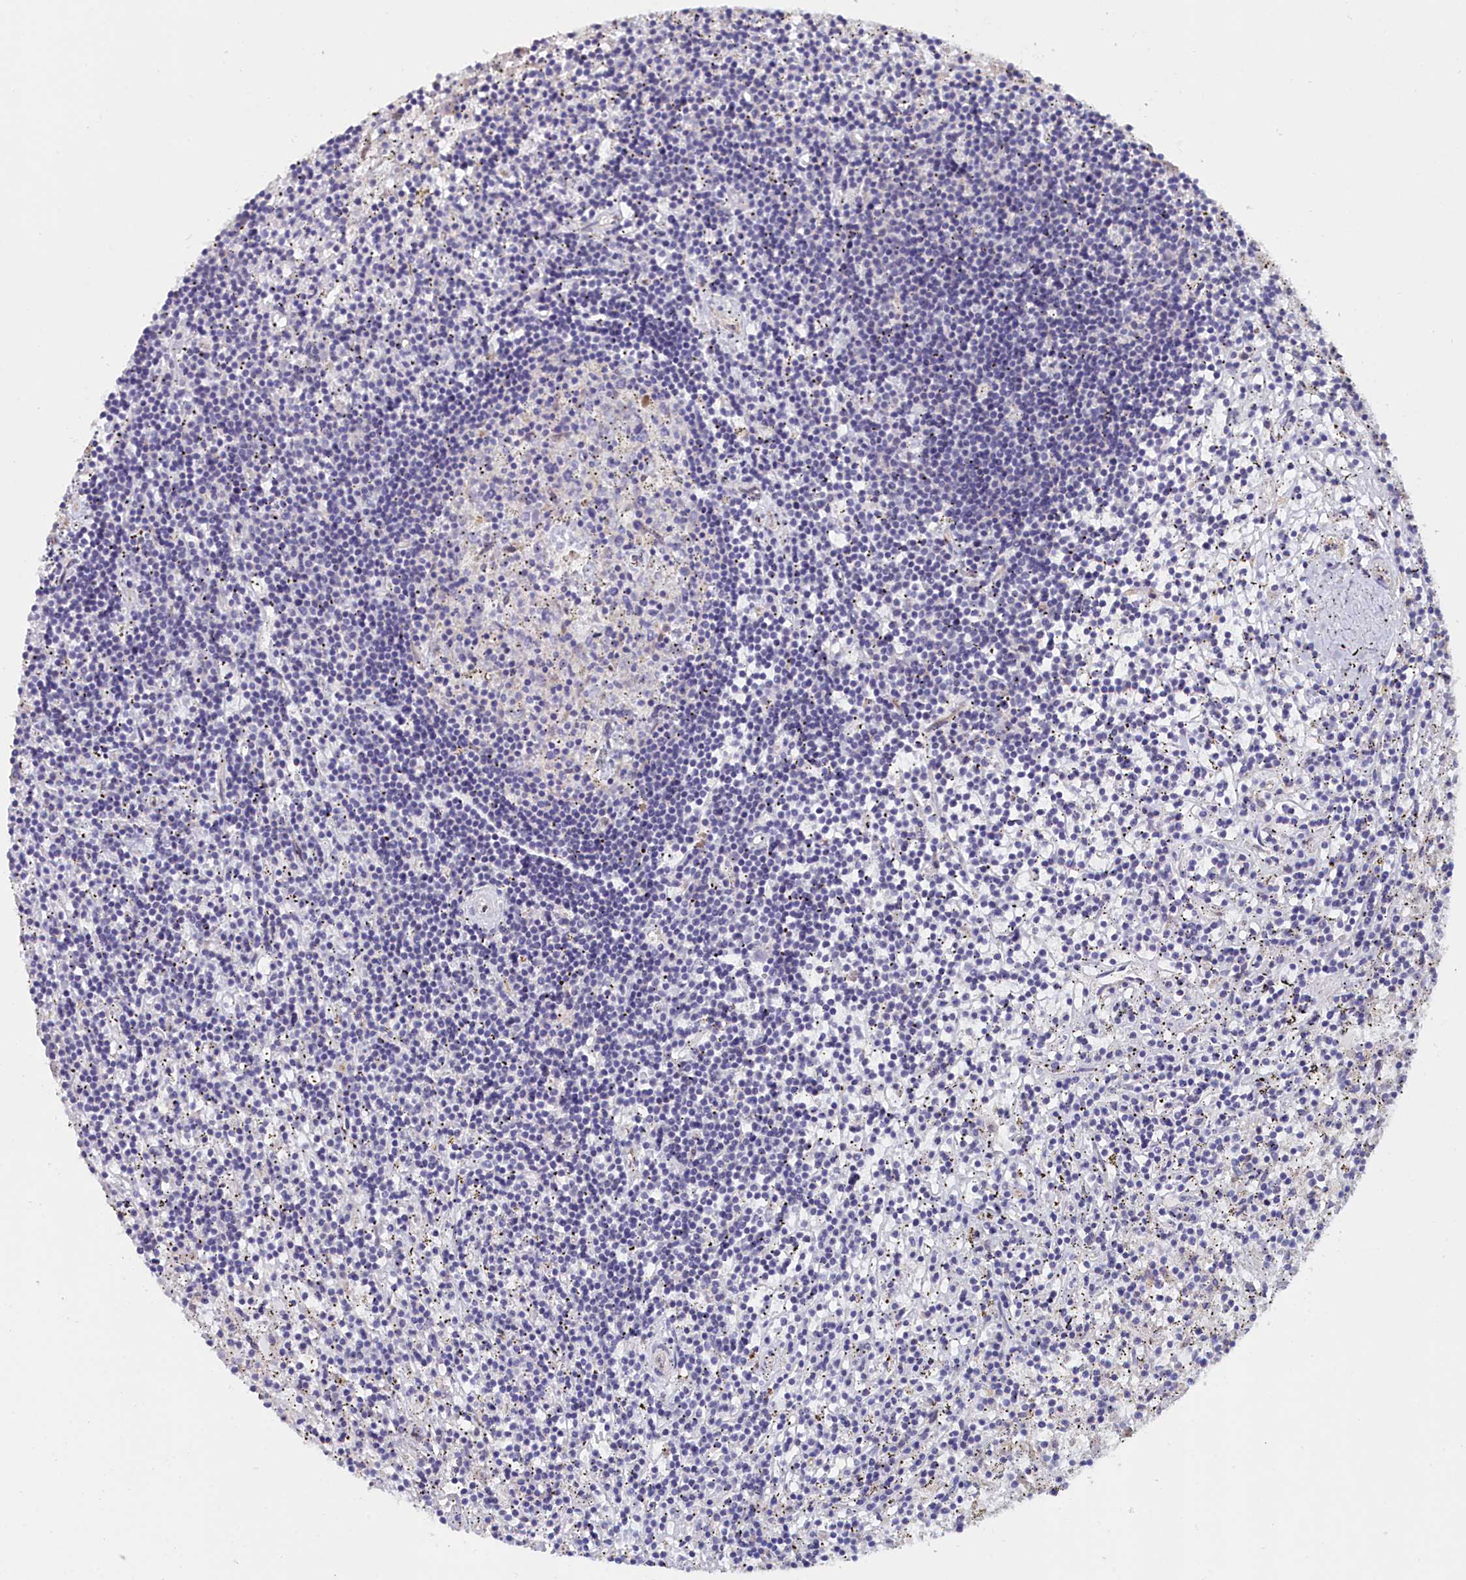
{"staining": {"intensity": "negative", "quantity": "none", "location": "none"}, "tissue": "lymphoma", "cell_type": "Tumor cells", "image_type": "cancer", "snomed": [{"axis": "morphology", "description": "Malignant lymphoma, non-Hodgkin's type, Low grade"}, {"axis": "topography", "description": "Spleen"}], "caption": "Photomicrograph shows no significant protein positivity in tumor cells of lymphoma.", "gene": "C4orf19", "patient": {"sex": "male", "age": 76}}